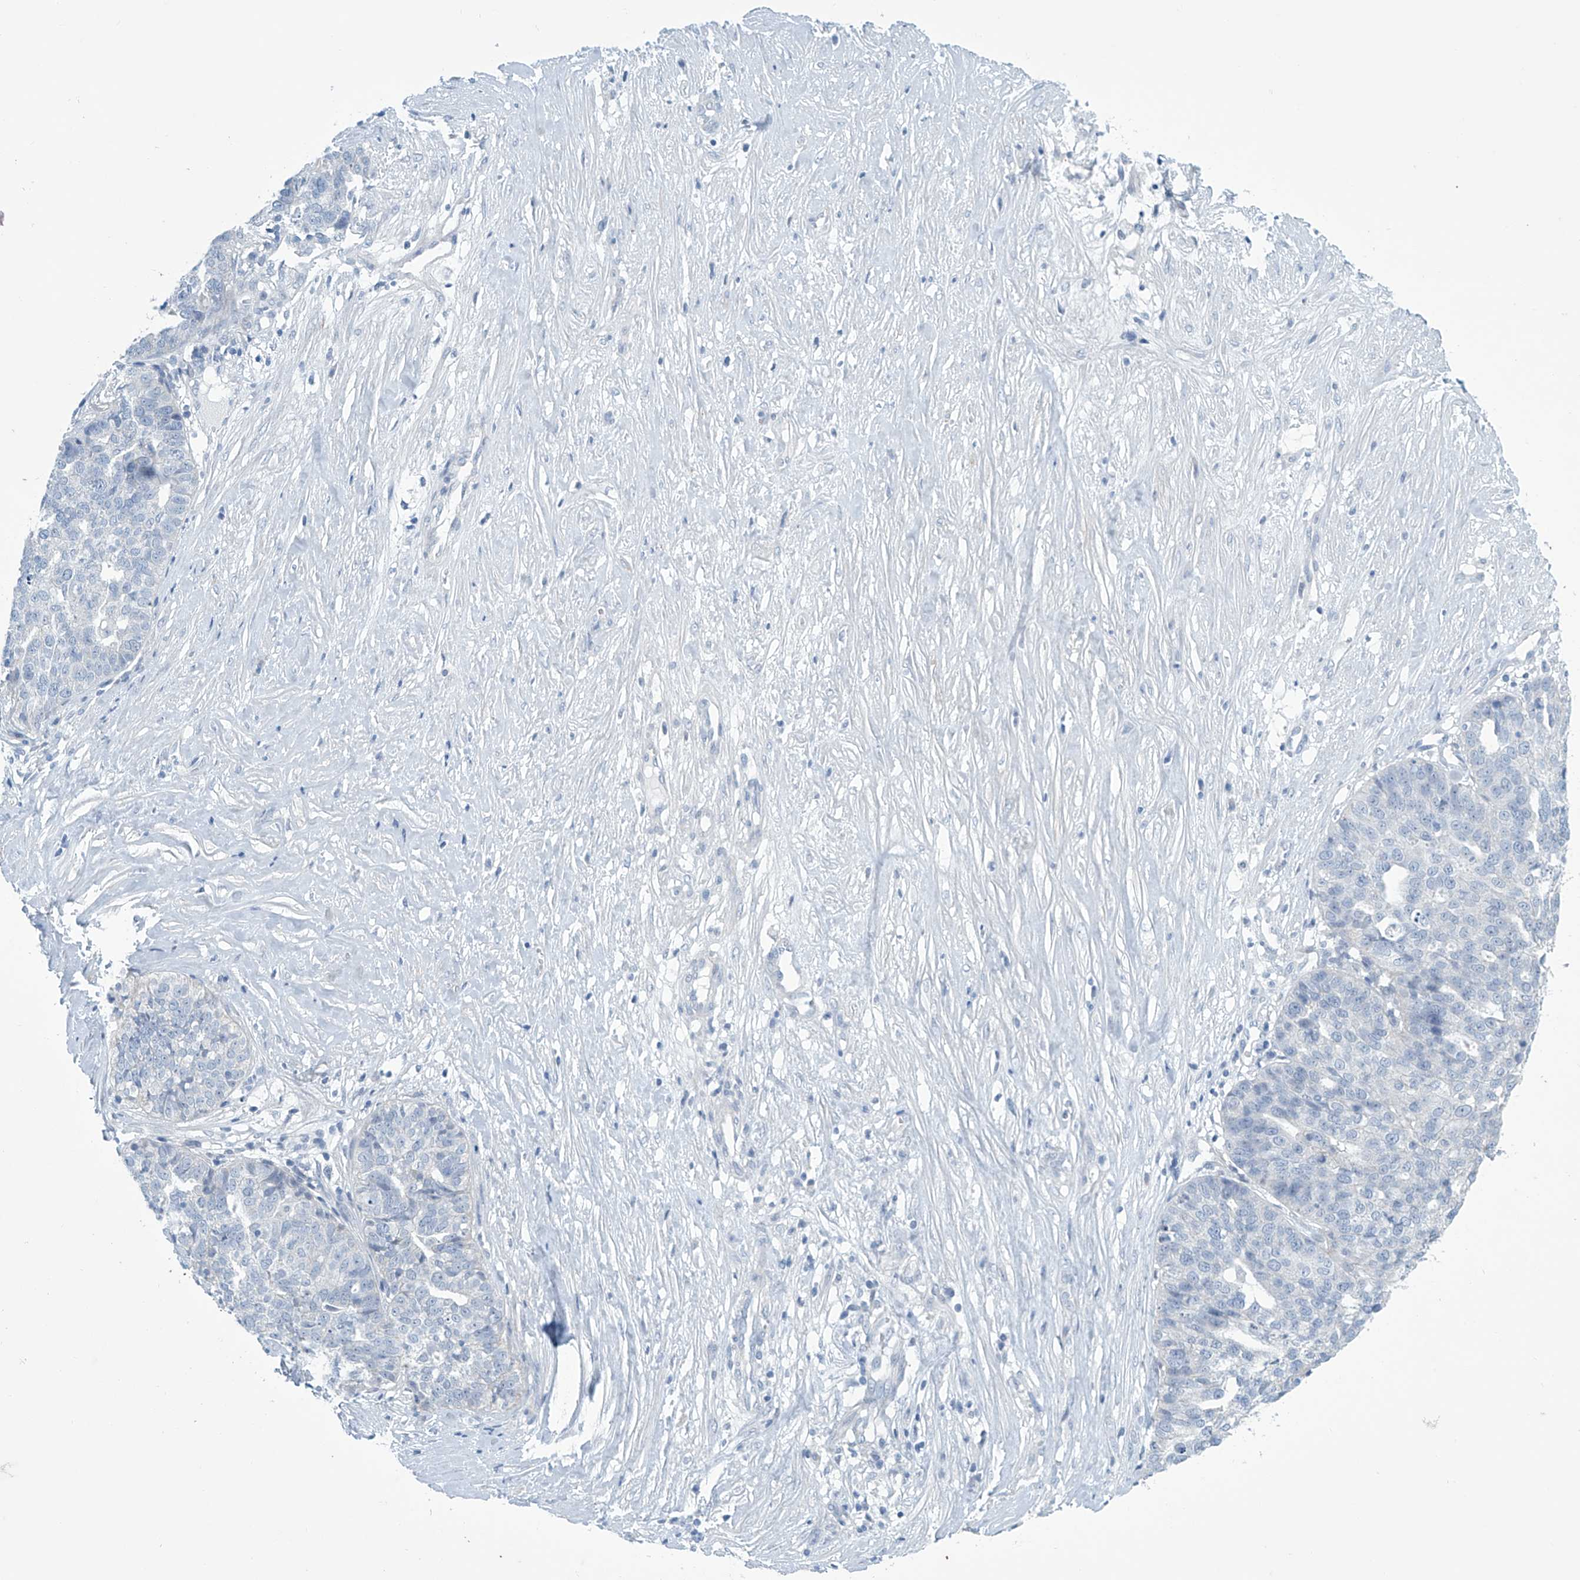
{"staining": {"intensity": "negative", "quantity": "none", "location": "none"}, "tissue": "ovarian cancer", "cell_type": "Tumor cells", "image_type": "cancer", "snomed": [{"axis": "morphology", "description": "Cystadenocarcinoma, serous, NOS"}, {"axis": "topography", "description": "Ovary"}], "caption": "Histopathology image shows no significant protein expression in tumor cells of ovarian cancer (serous cystadenocarcinoma).", "gene": "SLC35A5", "patient": {"sex": "female", "age": 59}}